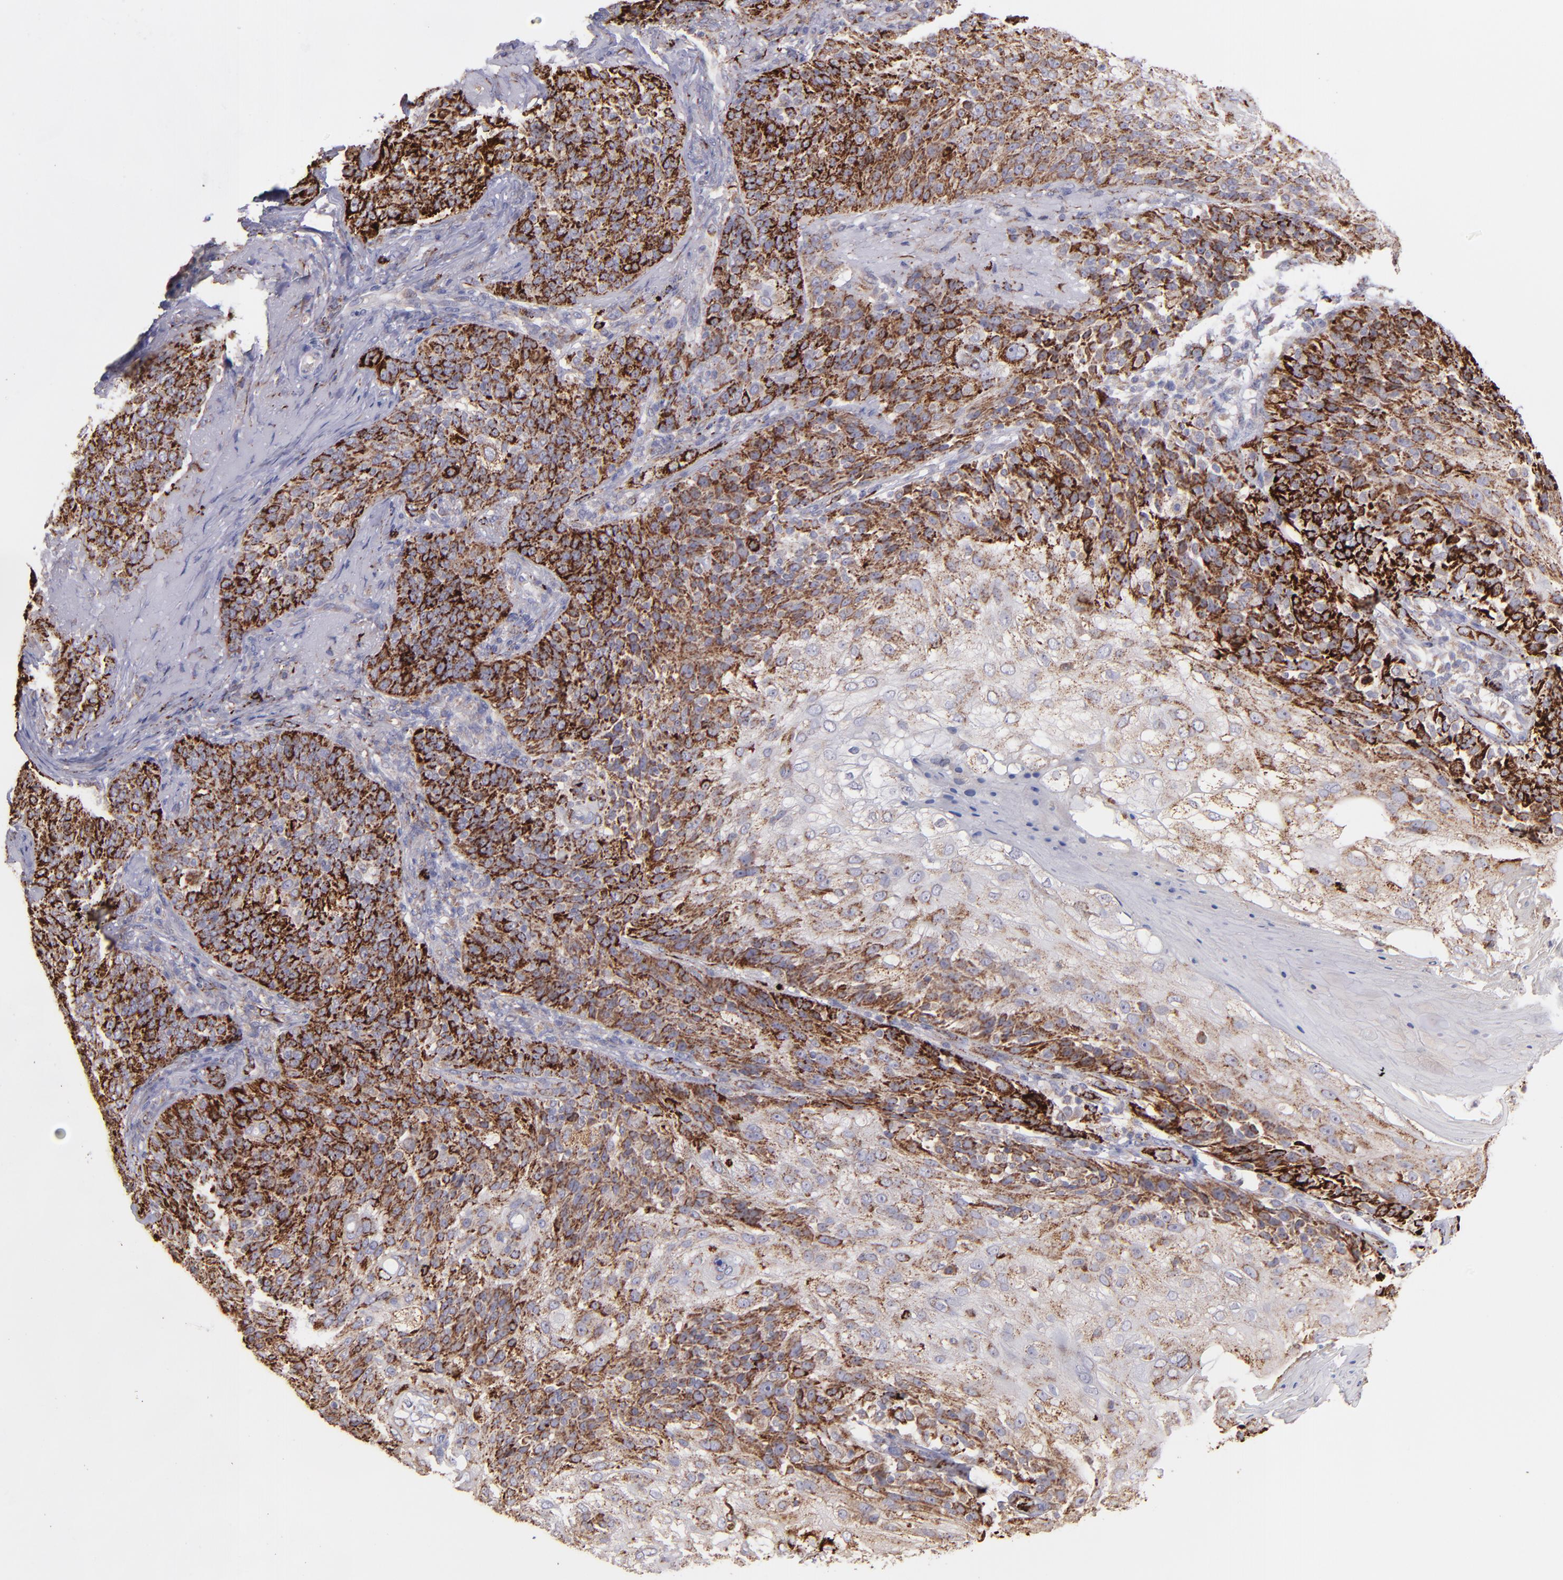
{"staining": {"intensity": "moderate", "quantity": "25%-75%", "location": "cytoplasmic/membranous"}, "tissue": "skin cancer", "cell_type": "Tumor cells", "image_type": "cancer", "snomed": [{"axis": "morphology", "description": "Normal tissue, NOS"}, {"axis": "morphology", "description": "Squamous cell carcinoma, NOS"}, {"axis": "topography", "description": "Skin"}], "caption": "Immunohistochemistry of skin squamous cell carcinoma reveals medium levels of moderate cytoplasmic/membranous positivity in approximately 25%-75% of tumor cells. The staining was performed using DAB, with brown indicating positive protein expression. Nuclei are stained blue with hematoxylin.", "gene": "MAOB", "patient": {"sex": "female", "age": 83}}